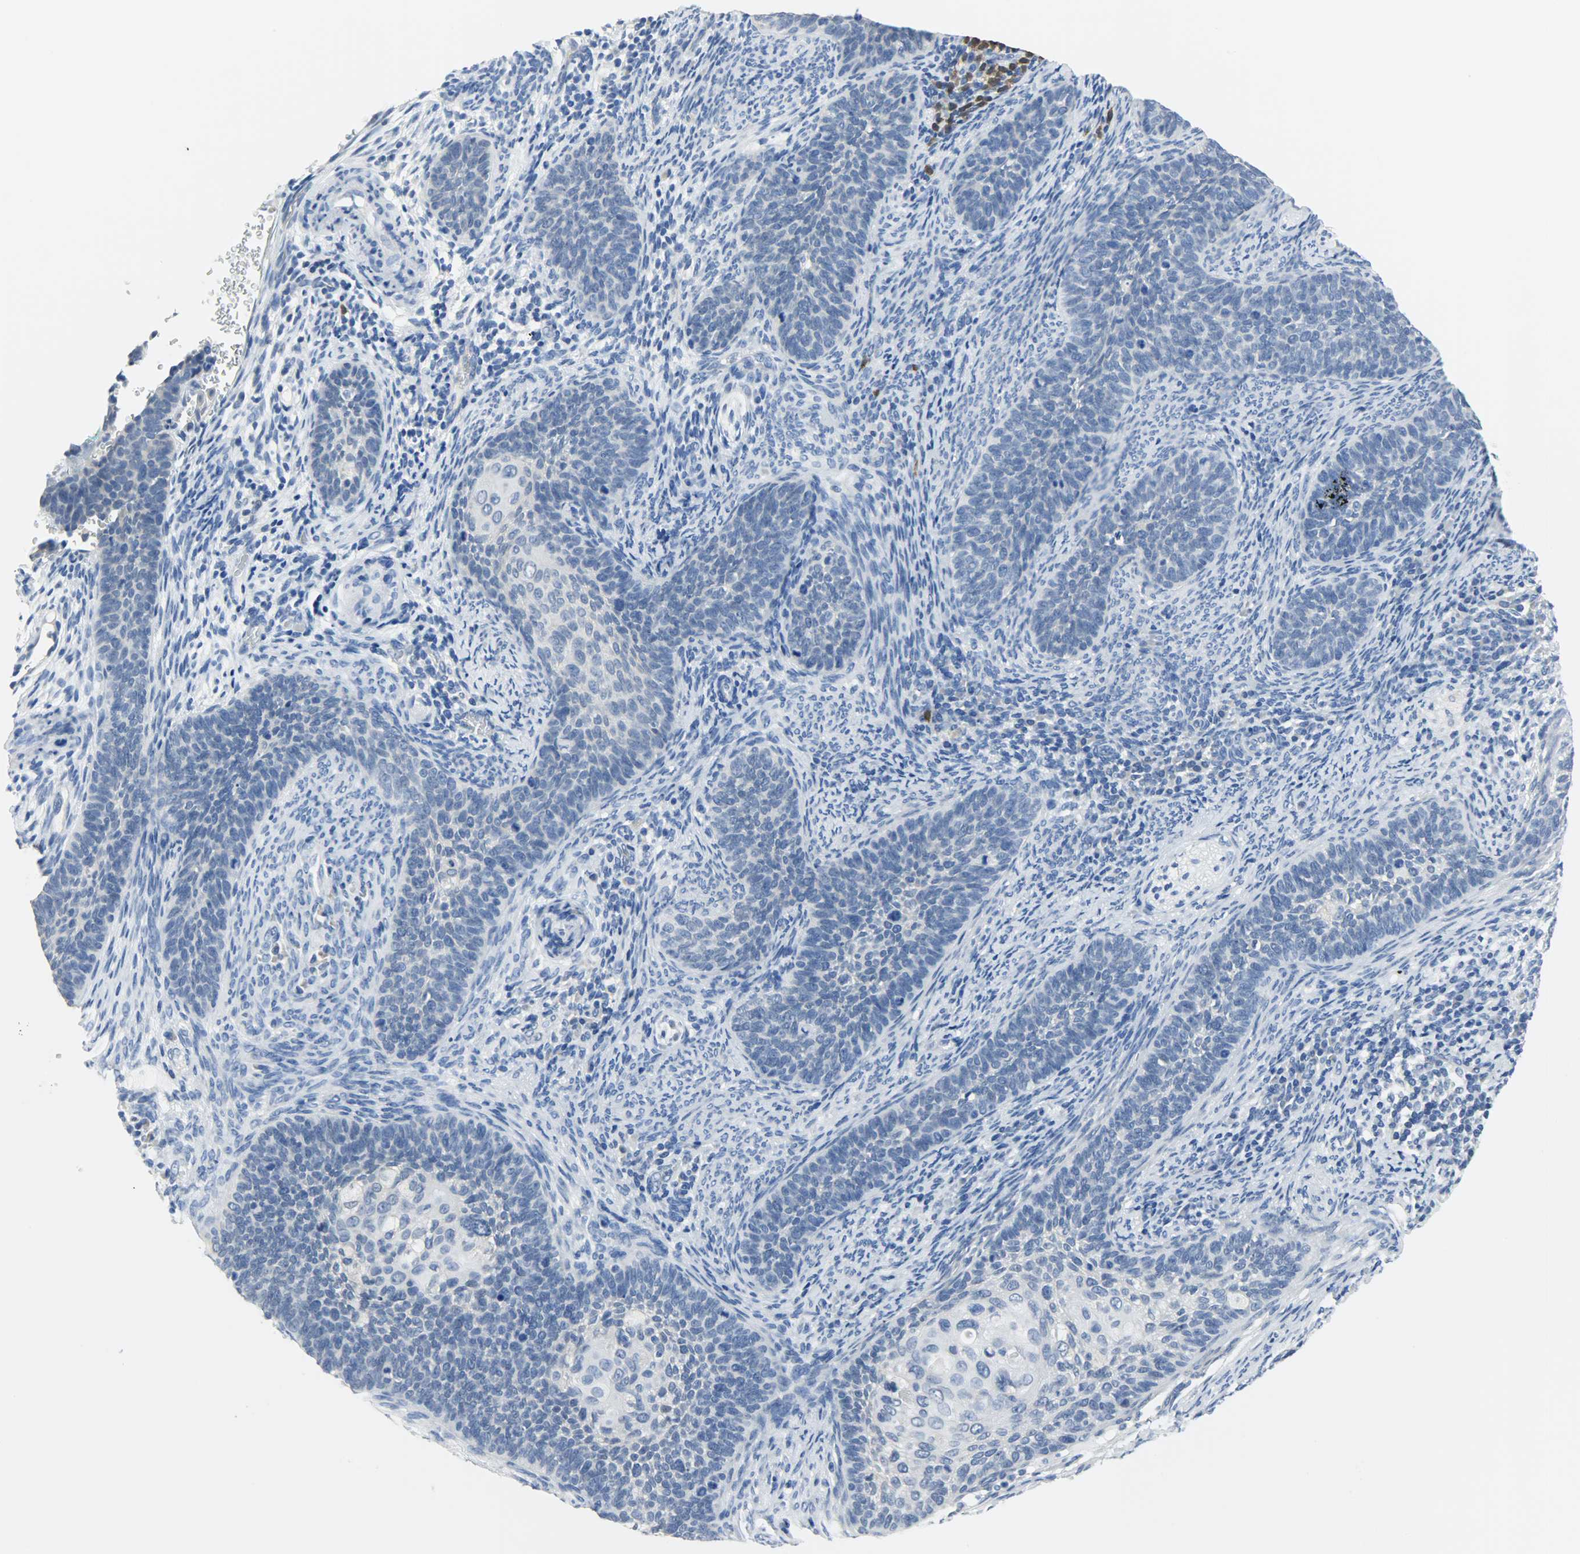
{"staining": {"intensity": "negative", "quantity": "none", "location": "none"}, "tissue": "cervical cancer", "cell_type": "Tumor cells", "image_type": "cancer", "snomed": [{"axis": "morphology", "description": "Squamous cell carcinoma, NOS"}, {"axis": "topography", "description": "Cervix"}], "caption": "Cervical squamous cell carcinoma was stained to show a protein in brown. There is no significant expression in tumor cells.", "gene": "CEBPE", "patient": {"sex": "female", "age": 33}}